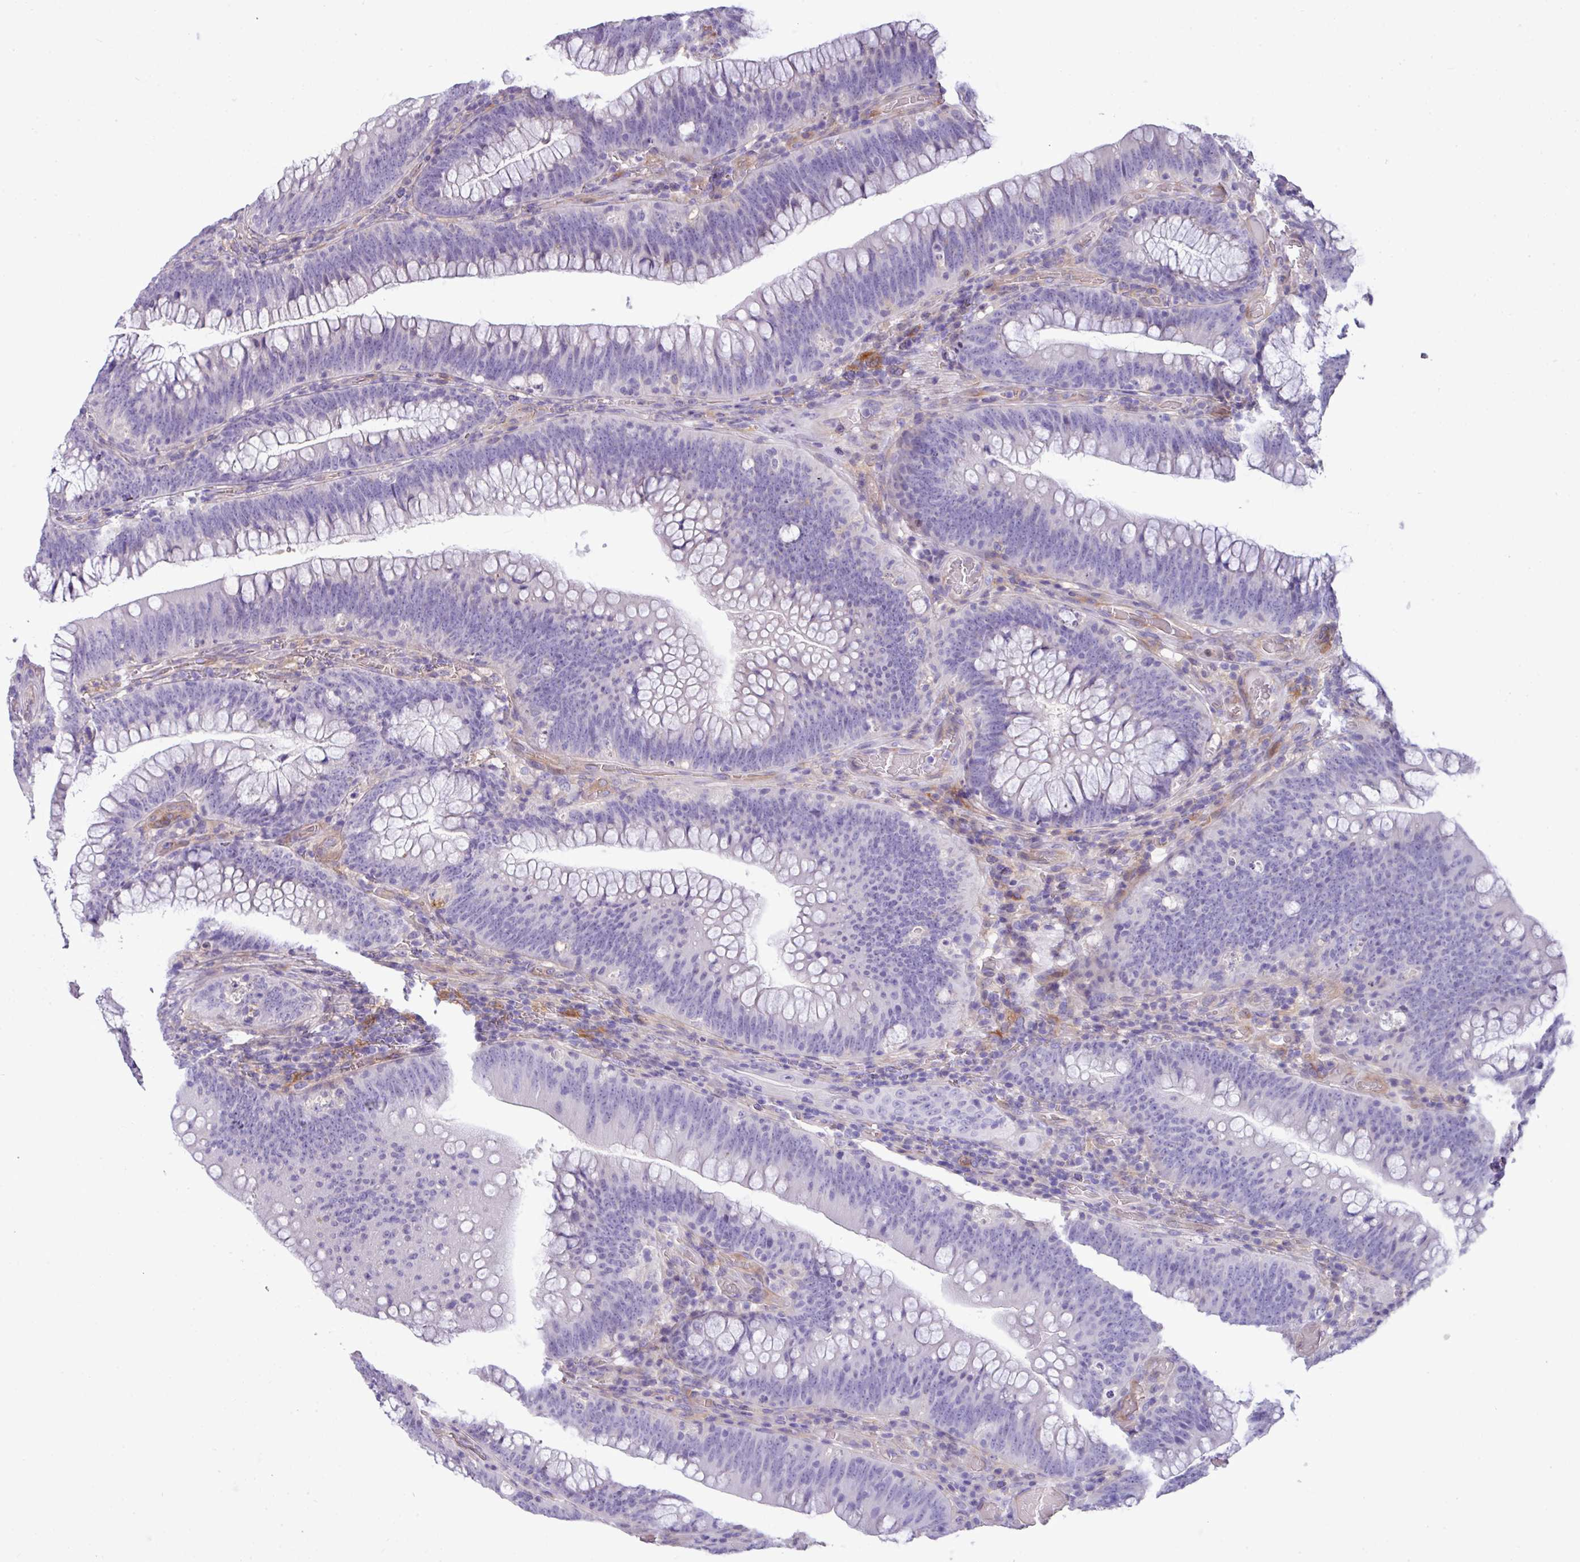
{"staining": {"intensity": "negative", "quantity": "none", "location": "none"}, "tissue": "colorectal cancer", "cell_type": "Tumor cells", "image_type": "cancer", "snomed": [{"axis": "morphology", "description": "Normal tissue, NOS"}, {"axis": "topography", "description": "Colon"}], "caption": "Human colorectal cancer stained for a protein using IHC reveals no staining in tumor cells.", "gene": "KIRREL3", "patient": {"sex": "female", "age": 82}}